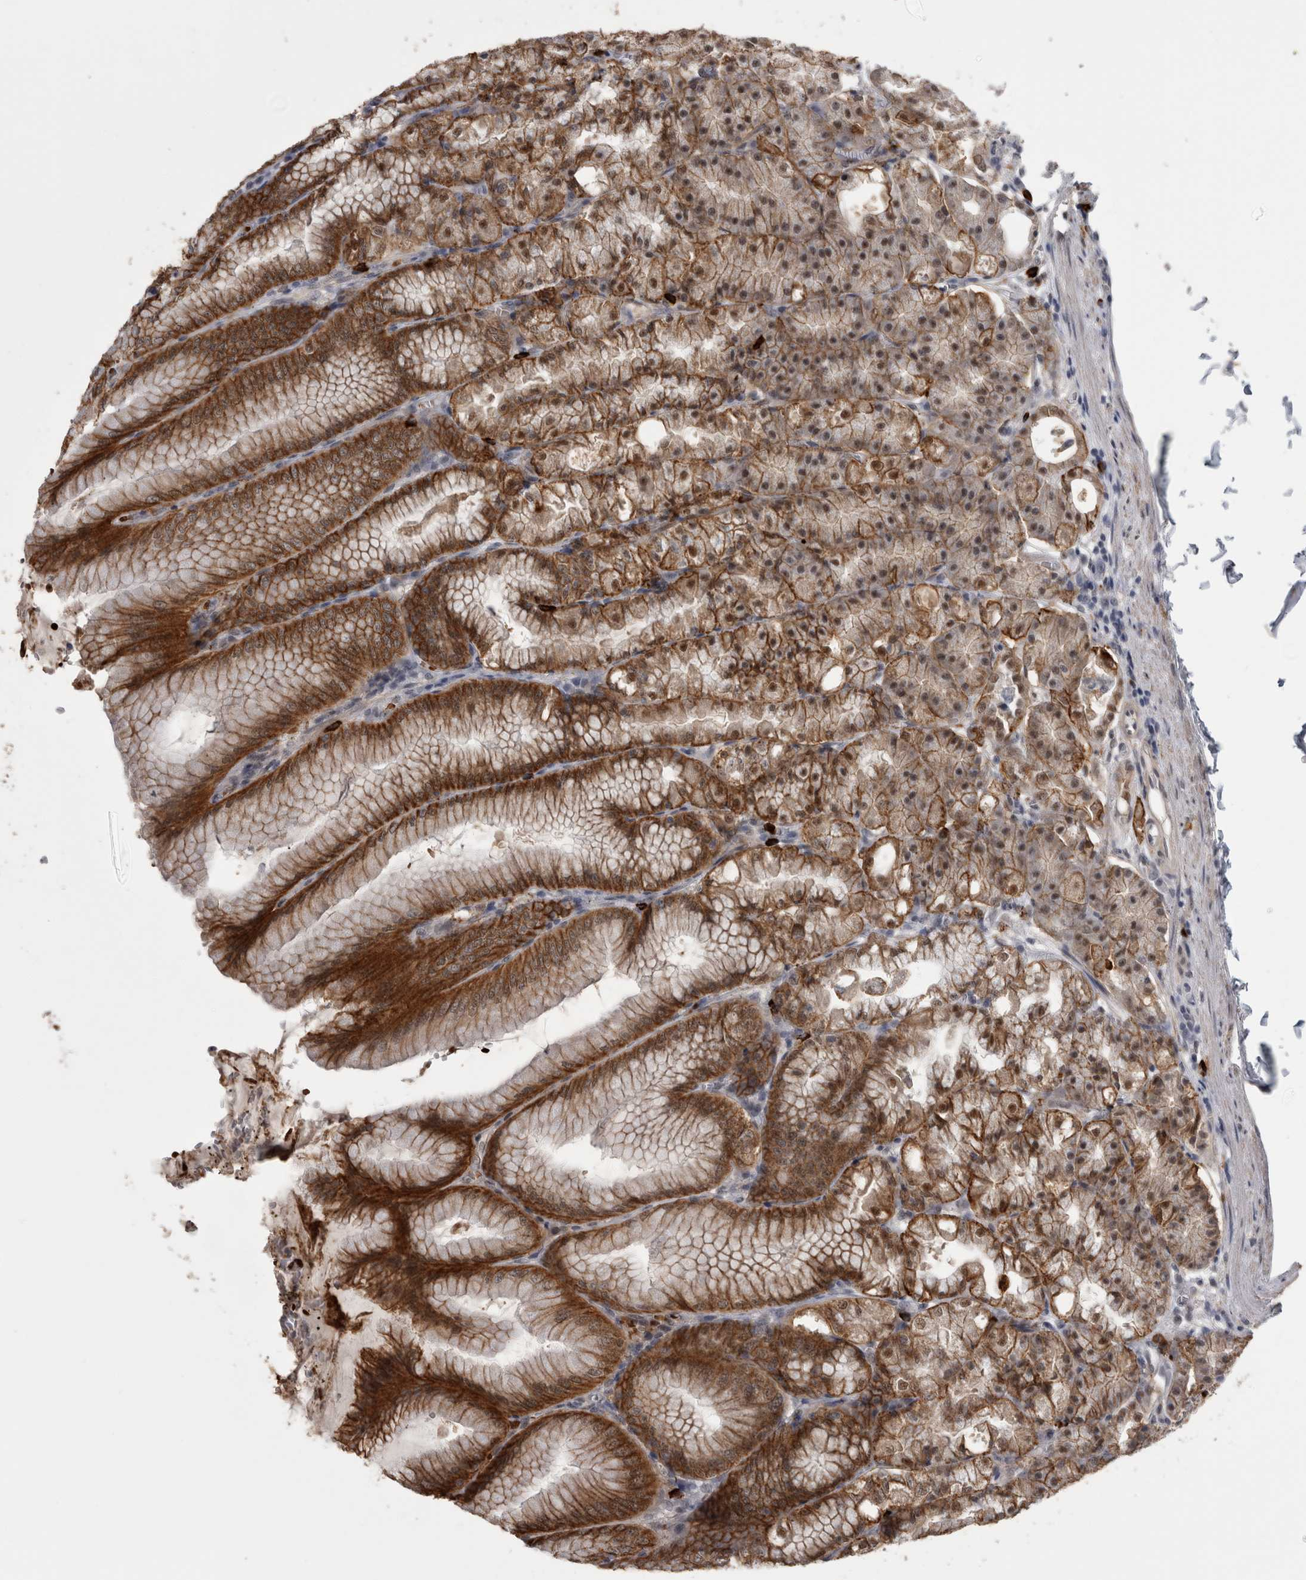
{"staining": {"intensity": "strong", "quantity": ">75%", "location": "cytoplasmic/membranous,nuclear"}, "tissue": "stomach", "cell_type": "Glandular cells", "image_type": "normal", "snomed": [{"axis": "morphology", "description": "Normal tissue, NOS"}, {"axis": "topography", "description": "Stomach, lower"}], "caption": "Brown immunohistochemical staining in normal stomach shows strong cytoplasmic/membranous,nuclear expression in about >75% of glandular cells.", "gene": "PEBP4", "patient": {"sex": "male", "age": 71}}